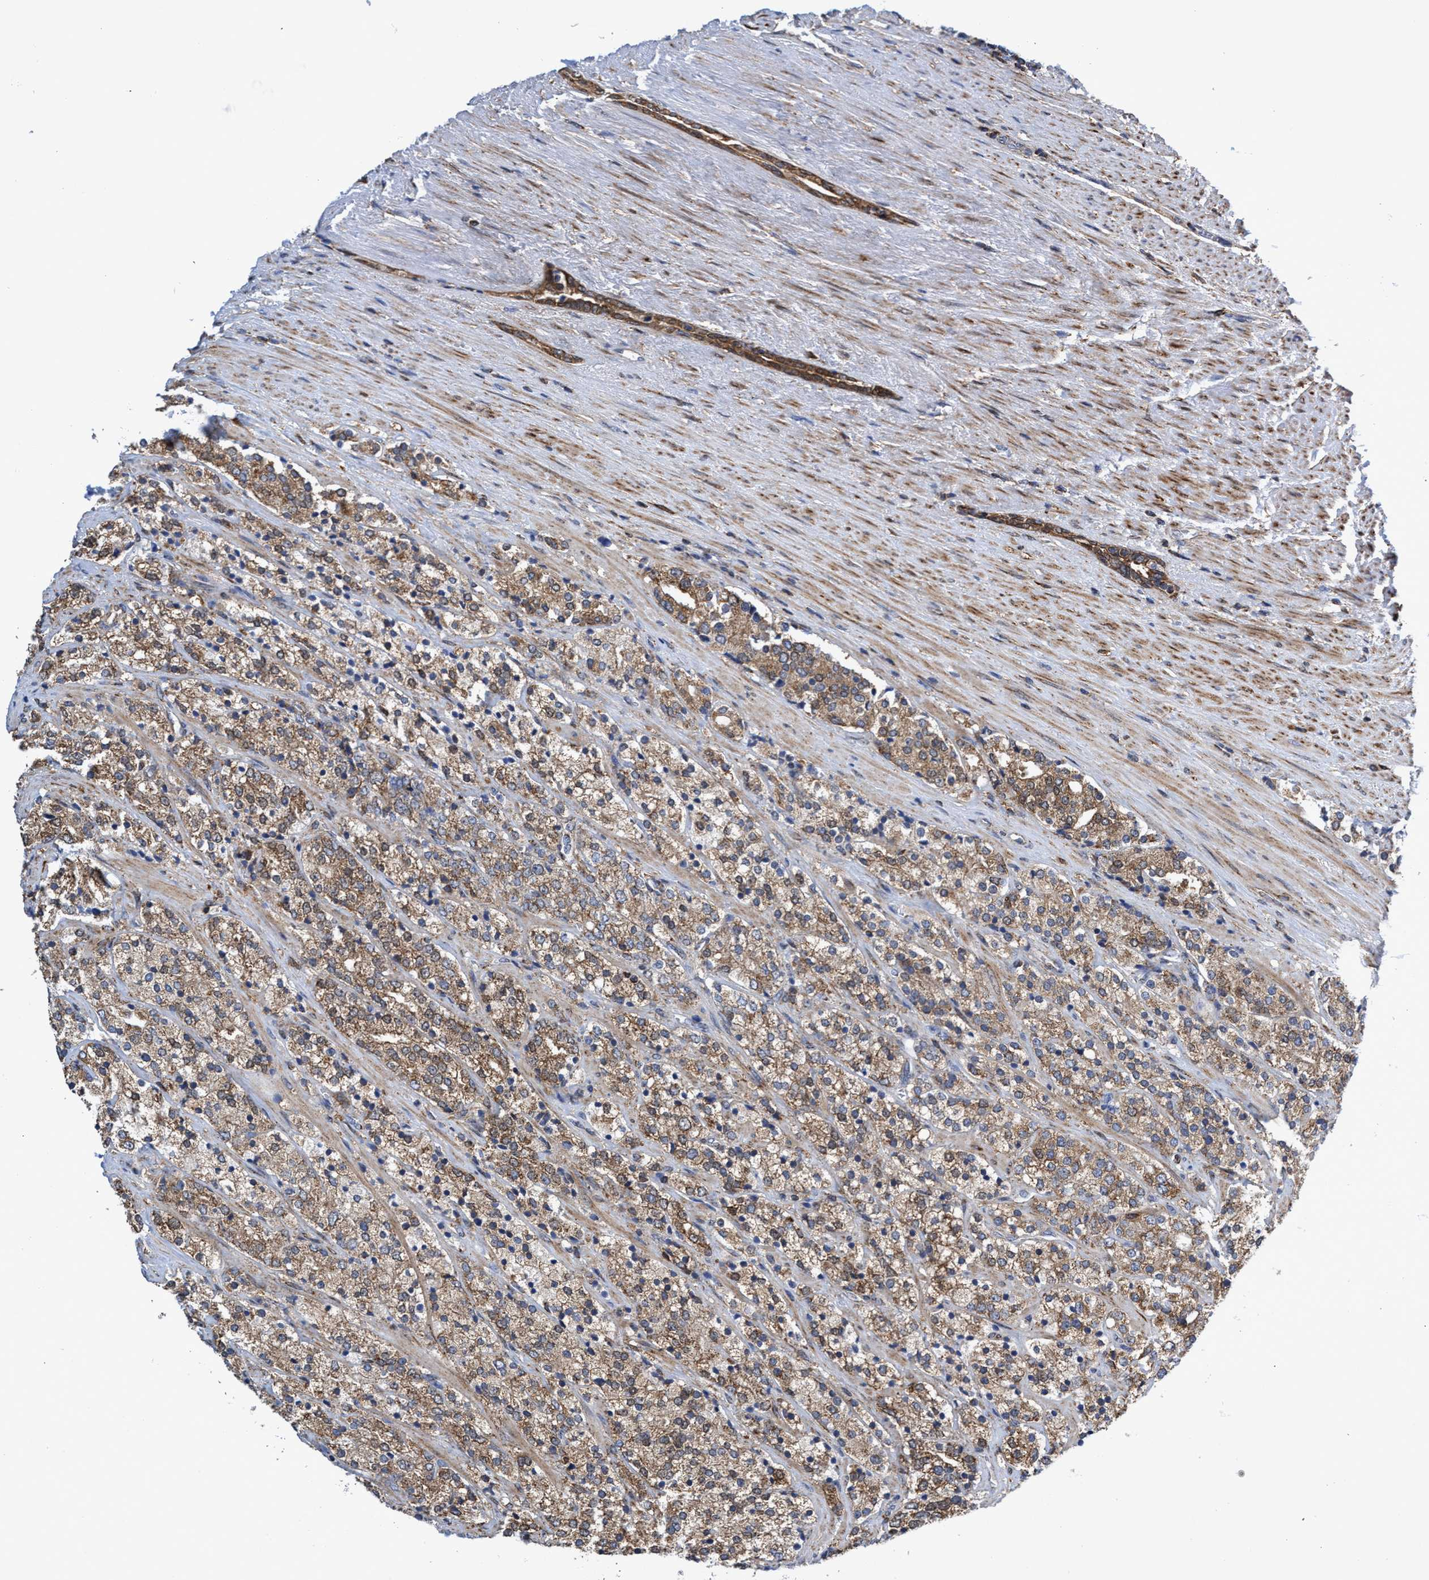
{"staining": {"intensity": "moderate", "quantity": ">75%", "location": "cytoplasmic/membranous"}, "tissue": "prostate cancer", "cell_type": "Tumor cells", "image_type": "cancer", "snomed": [{"axis": "morphology", "description": "Adenocarcinoma, High grade"}, {"axis": "topography", "description": "Prostate"}], "caption": "Immunohistochemical staining of prostate adenocarcinoma (high-grade) reveals medium levels of moderate cytoplasmic/membranous protein positivity in approximately >75% of tumor cells.", "gene": "CRYZ", "patient": {"sex": "male", "age": 71}}